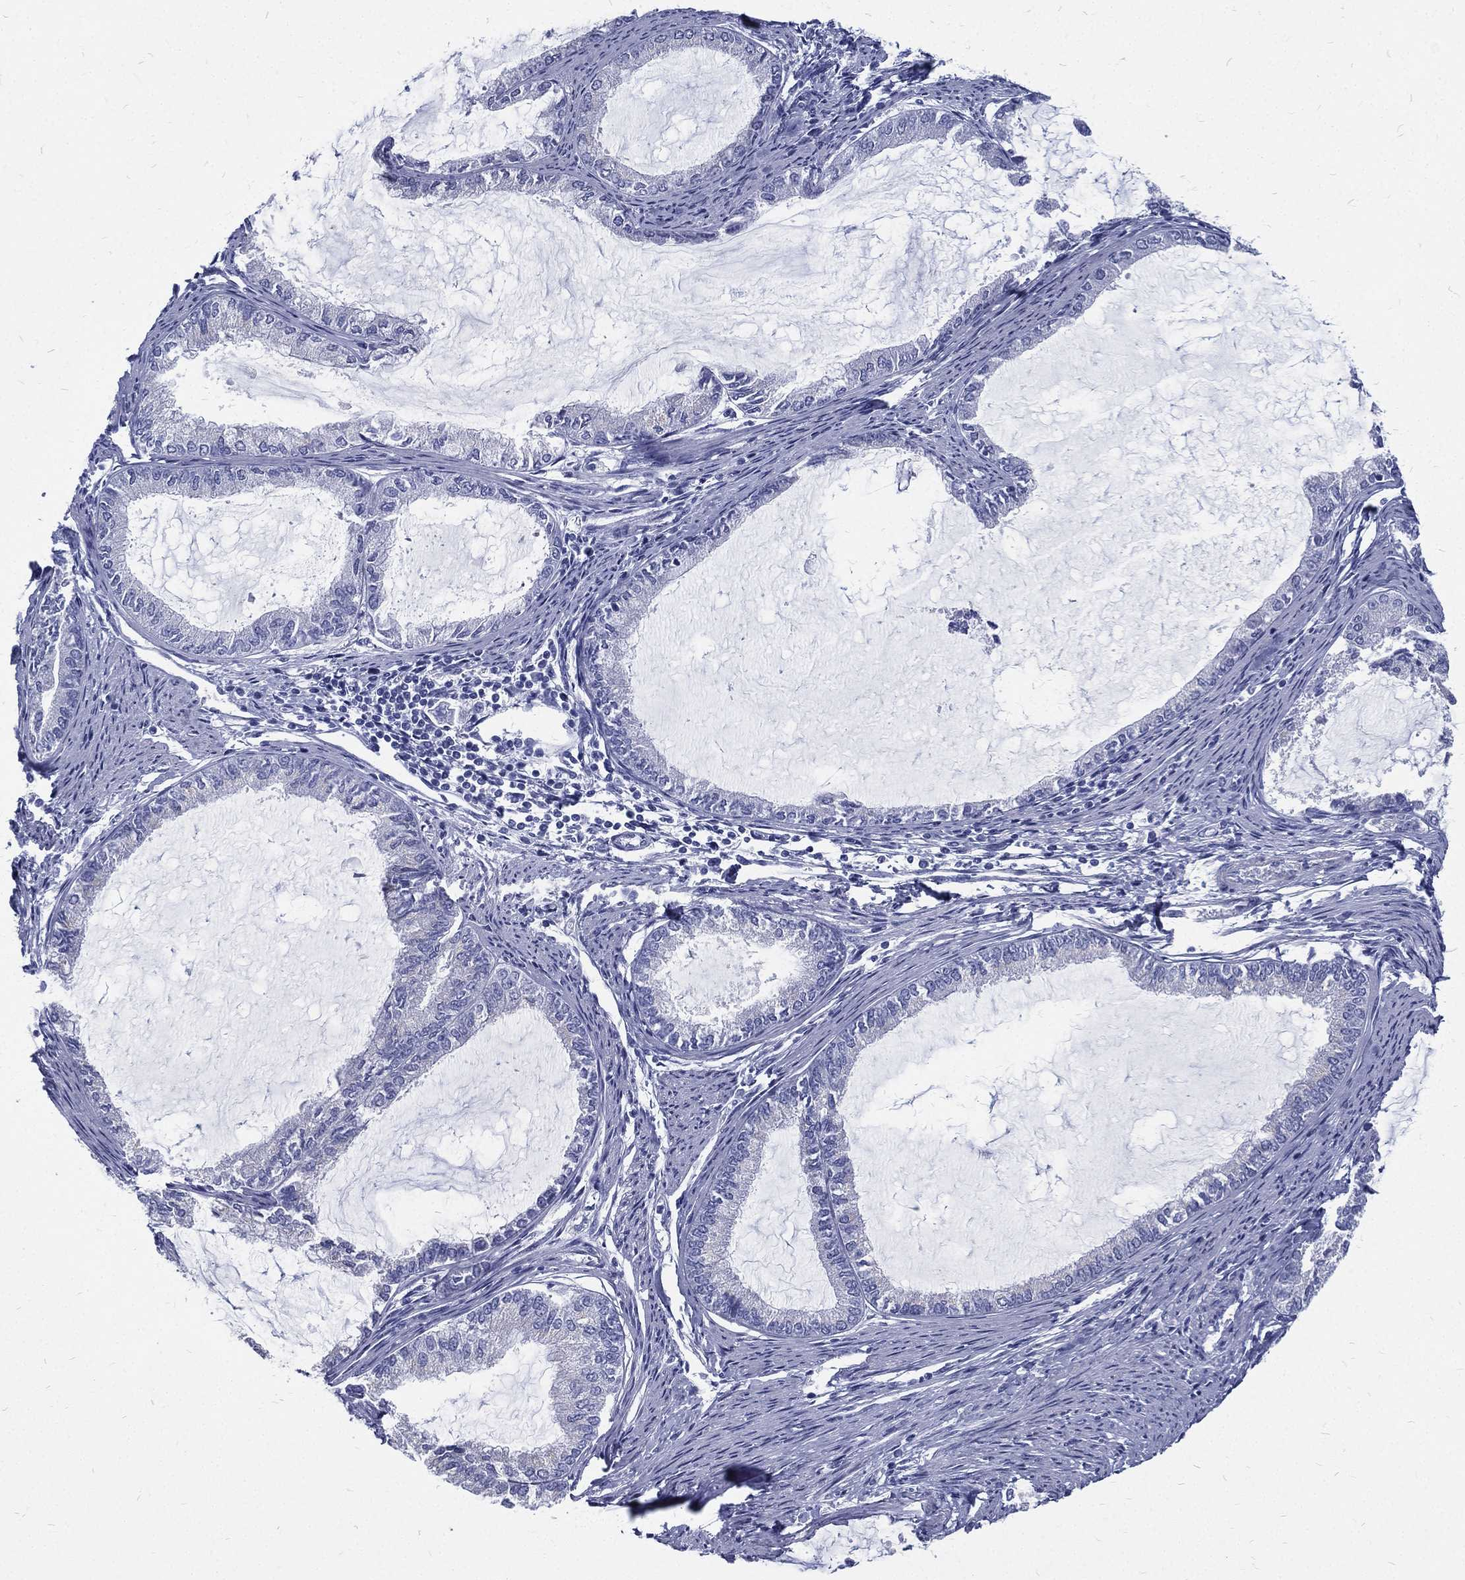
{"staining": {"intensity": "negative", "quantity": "none", "location": "none"}, "tissue": "endometrial cancer", "cell_type": "Tumor cells", "image_type": "cancer", "snomed": [{"axis": "morphology", "description": "Adenocarcinoma, NOS"}, {"axis": "topography", "description": "Endometrium"}], "caption": "Immunohistochemistry histopathology image of human endometrial cancer stained for a protein (brown), which shows no expression in tumor cells. (DAB (3,3'-diaminobenzidine) immunohistochemistry (IHC) visualized using brightfield microscopy, high magnification).", "gene": "RSPH4A", "patient": {"sex": "female", "age": 86}}